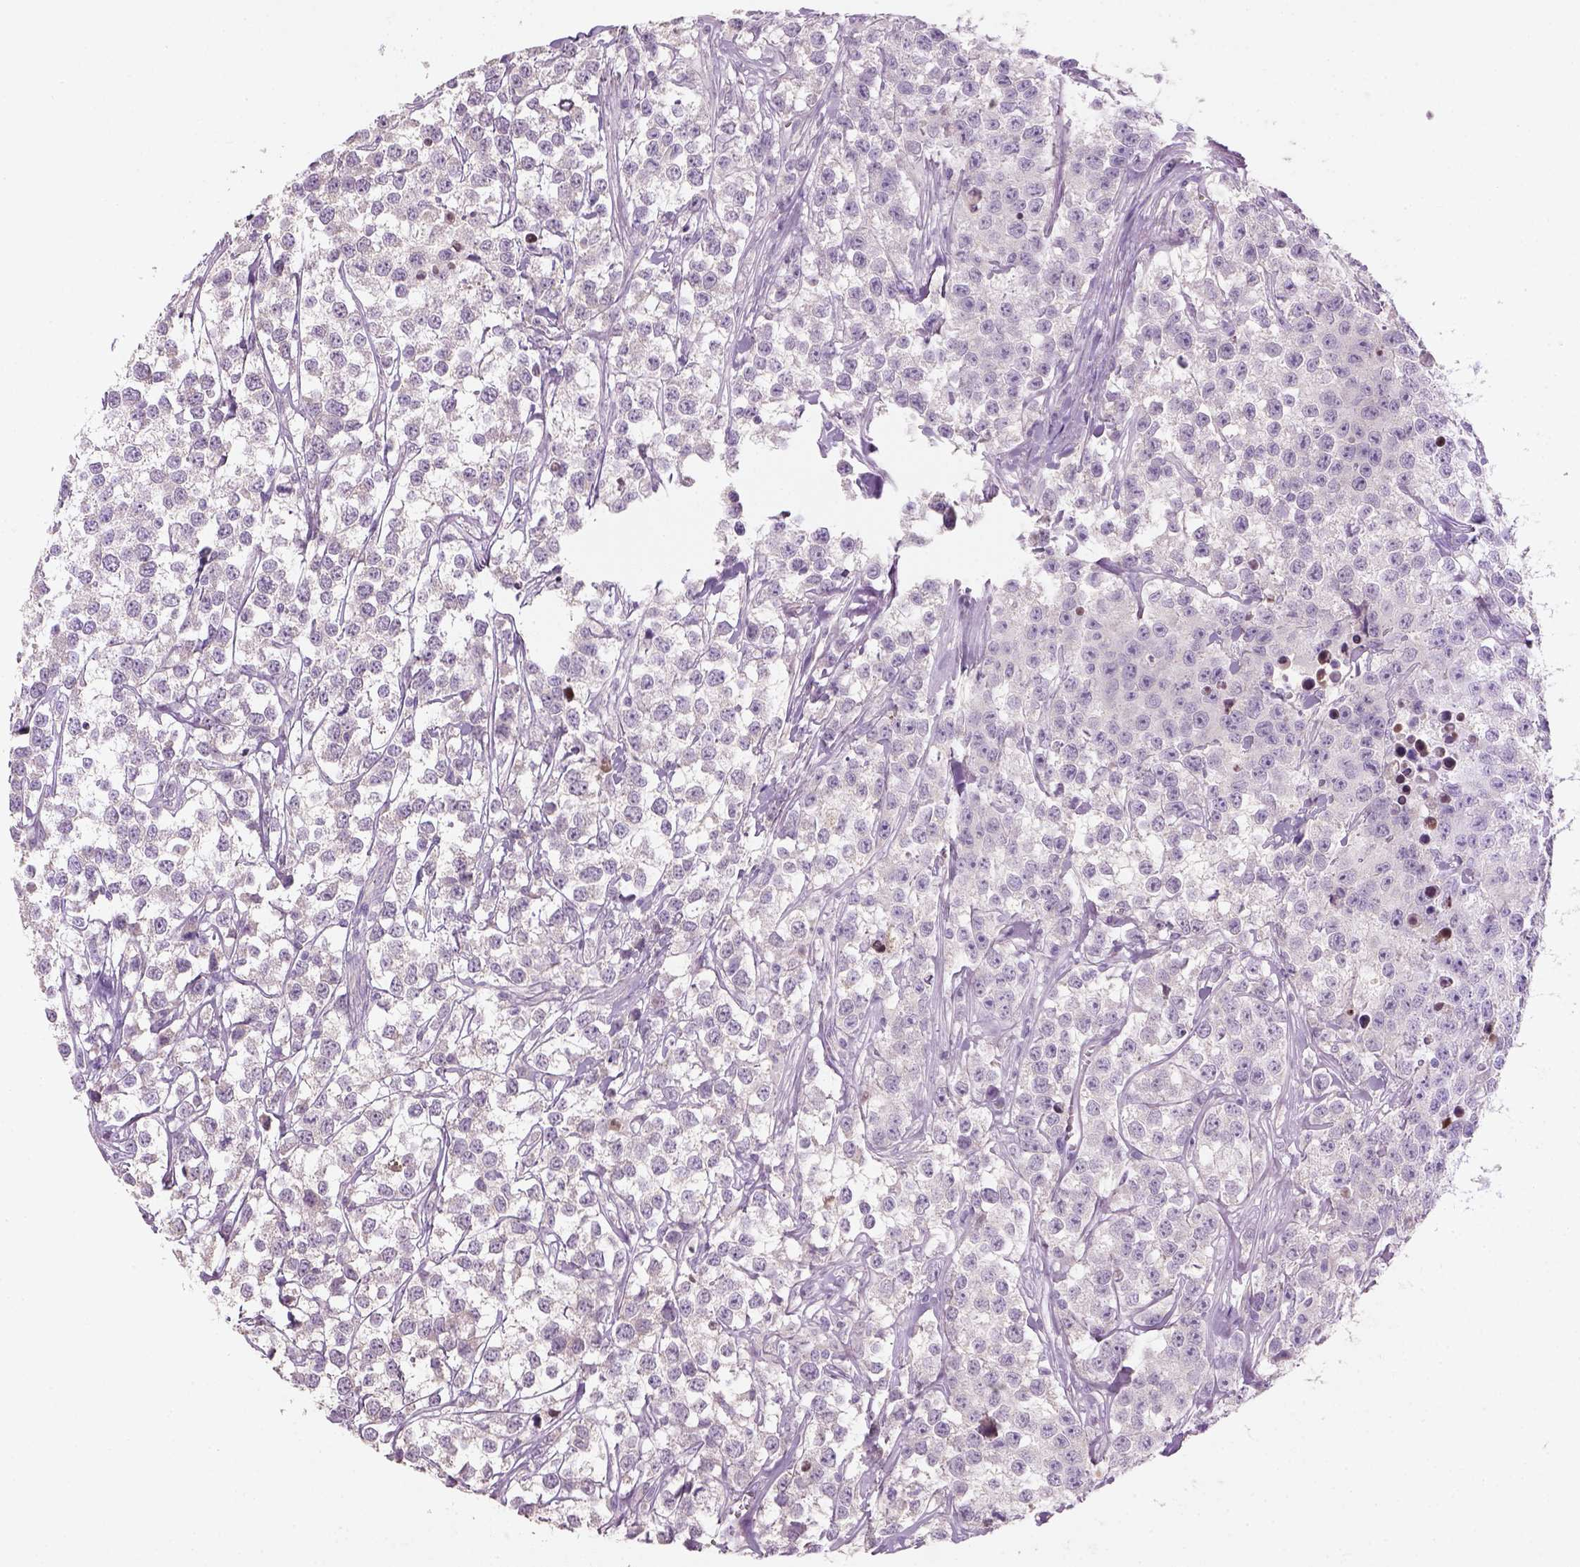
{"staining": {"intensity": "negative", "quantity": "none", "location": "none"}, "tissue": "testis cancer", "cell_type": "Tumor cells", "image_type": "cancer", "snomed": [{"axis": "morphology", "description": "Seminoma, NOS"}, {"axis": "topography", "description": "Testis"}], "caption": "This is an IHC histopathology image of human seminoma (testis). There is no expression in tumor cells.", "gene": "NUDT6", "patient": {"sex": "male", "age": 59}}